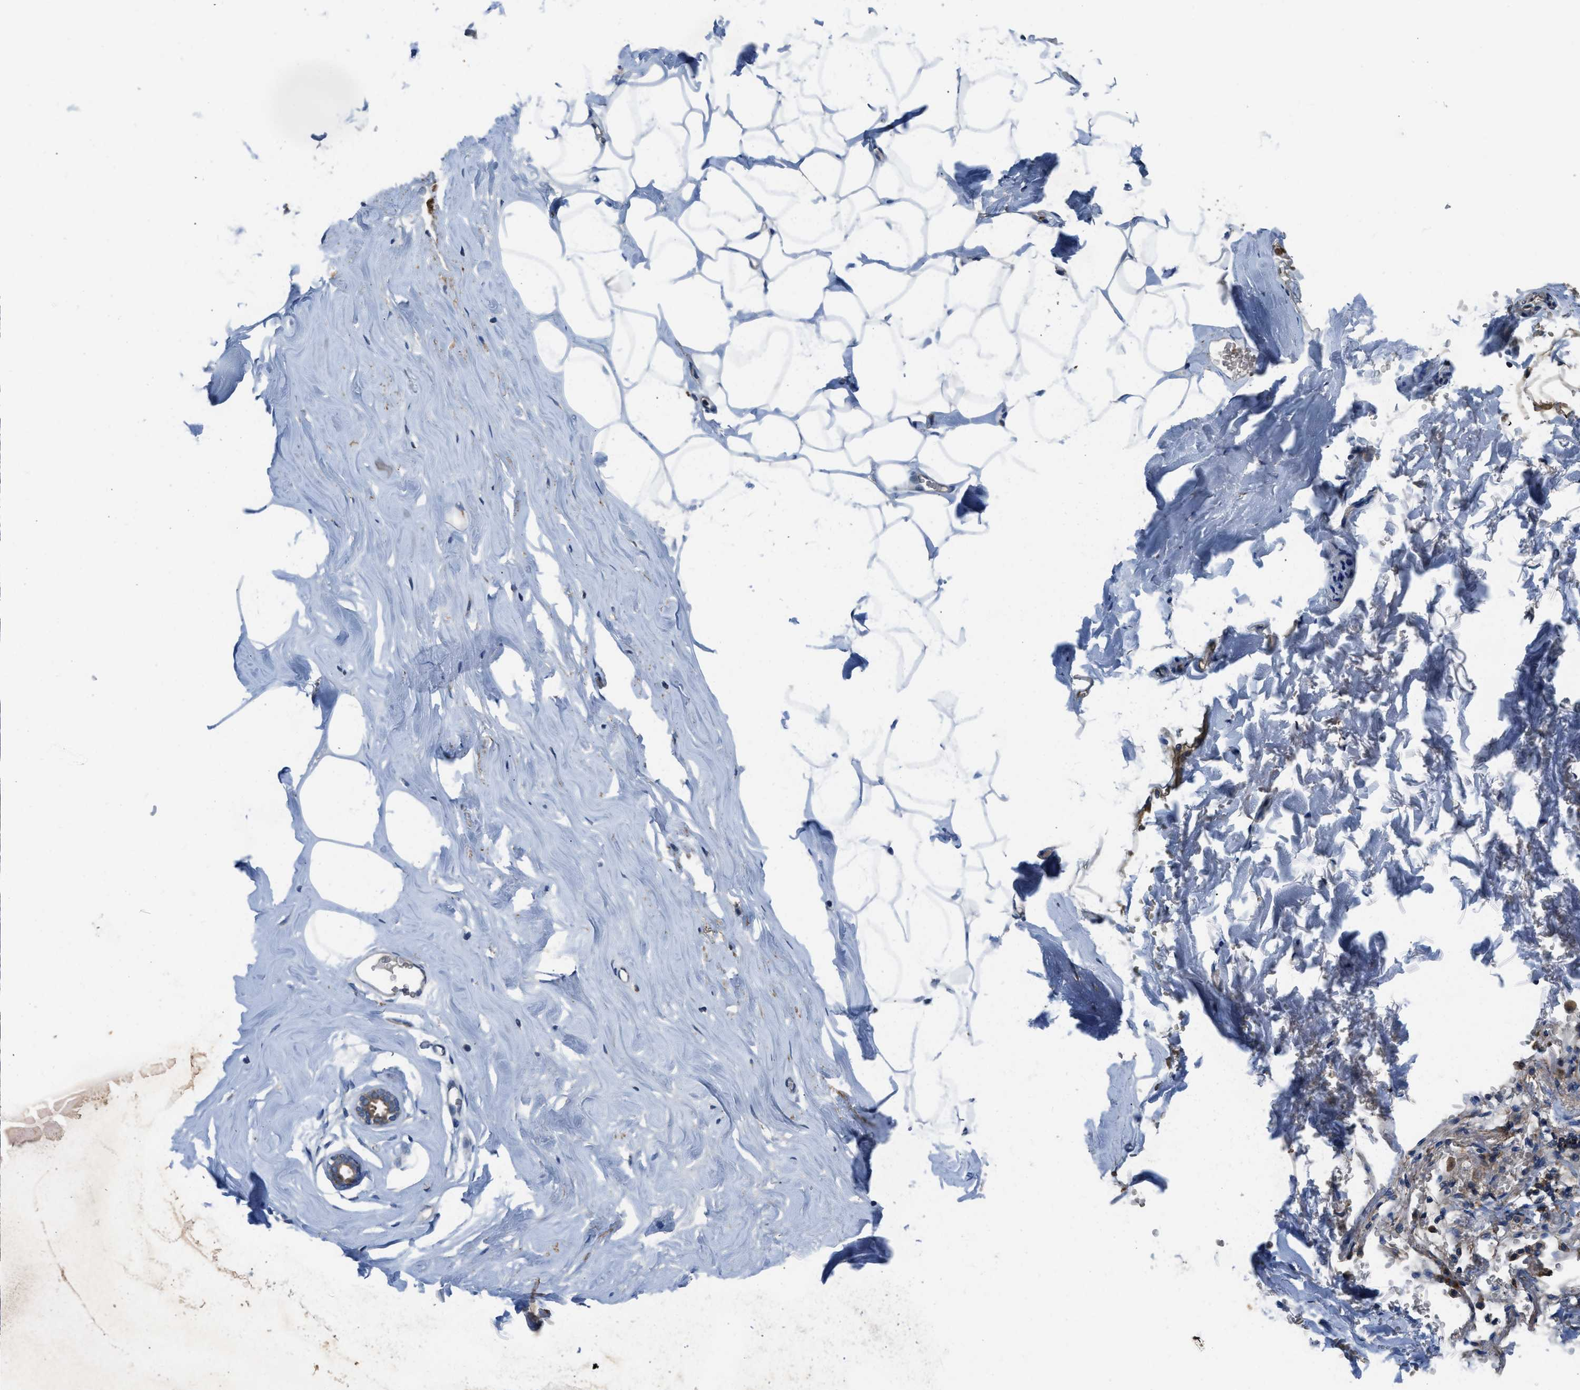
{"staining": {"intensity": "weak", "quantity": ">75%", "location": "cytoplasmic/membranous"}, "tissue": "adipose tissue", "cell_type": "Adipocytes", "image_type": "normal", "snomed": [{"axis": "morphology", "description": "Normal tissue, NOS"}, {"axis": "morphology", "description": "Fibrosis, NOS"}, {"axis": "topography", "description": "Breast"}, {"axis": "topography", "description": "Adipose tissue"}], "caption": "Immunohistochemical staining of normal human adipose tissue reveals weak cytoplasmic/membranous protein expression in about >75% of adipocytes.", "gene": "USP25", "patient": {"sex": "female", "age": 39}}